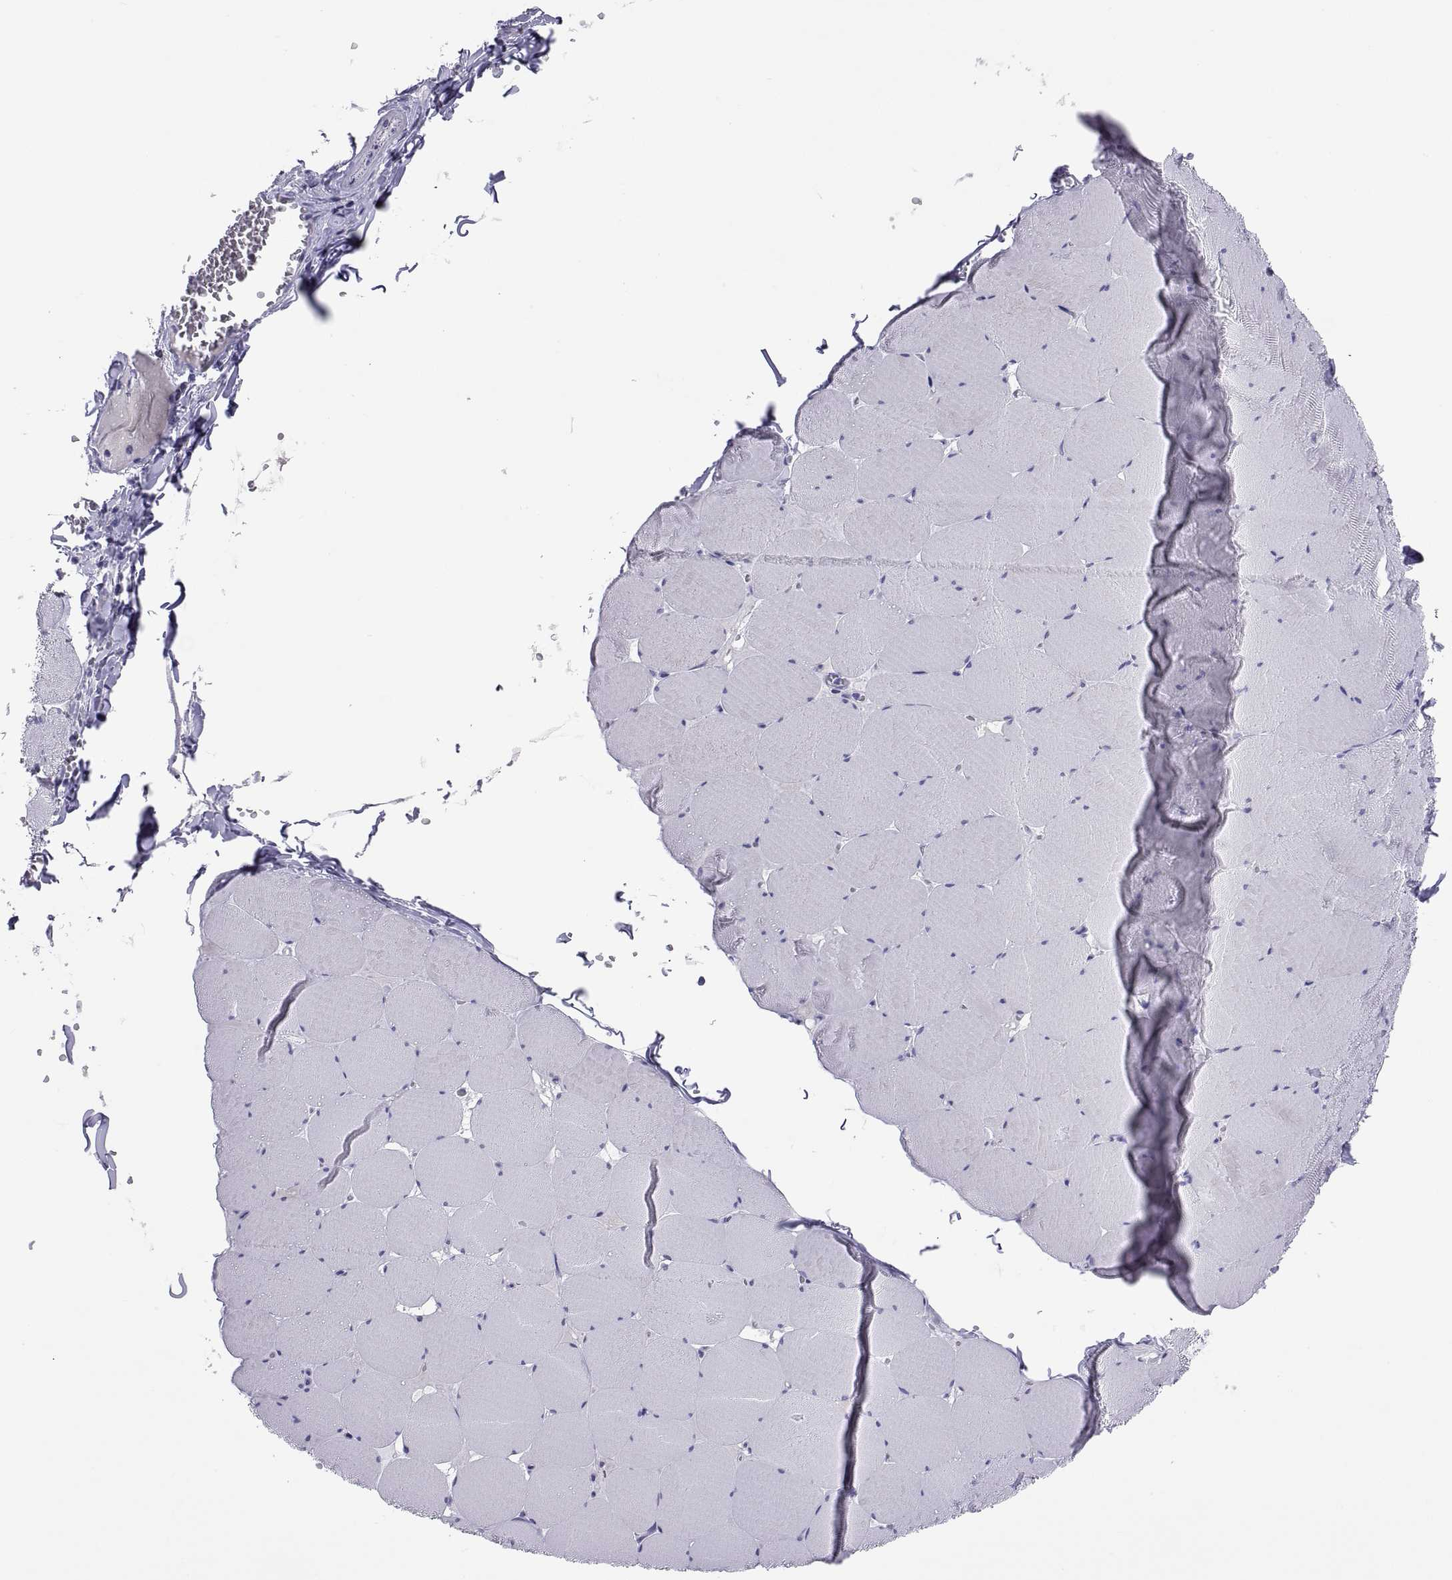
{"staining": {"intensity": "negative", "quantity": "none", "location": "none"}, "tissue": "skeletal muscle", "cell_type": "Myocytes", "image_type": "normal", "snomed": [{"axis": "morphology", "description": "Normal tissue, NOS"}, {"axis": "morphology", "description": "Malignant melanoma, Metastatic site"}, {"axis": "topography", "description": "Skeletal muscle"}], "caption": "DAB immunohistochemical staining of normal skeletal muscle exhibits no significant positivity in myocytes. (DAB (3,3'-diaminobenzidine) immunohistochemistry visualized using brightfield microscopy, high magnification).", "gene": "QRICH2", "patient": {"sex": "male", "age": 50}}